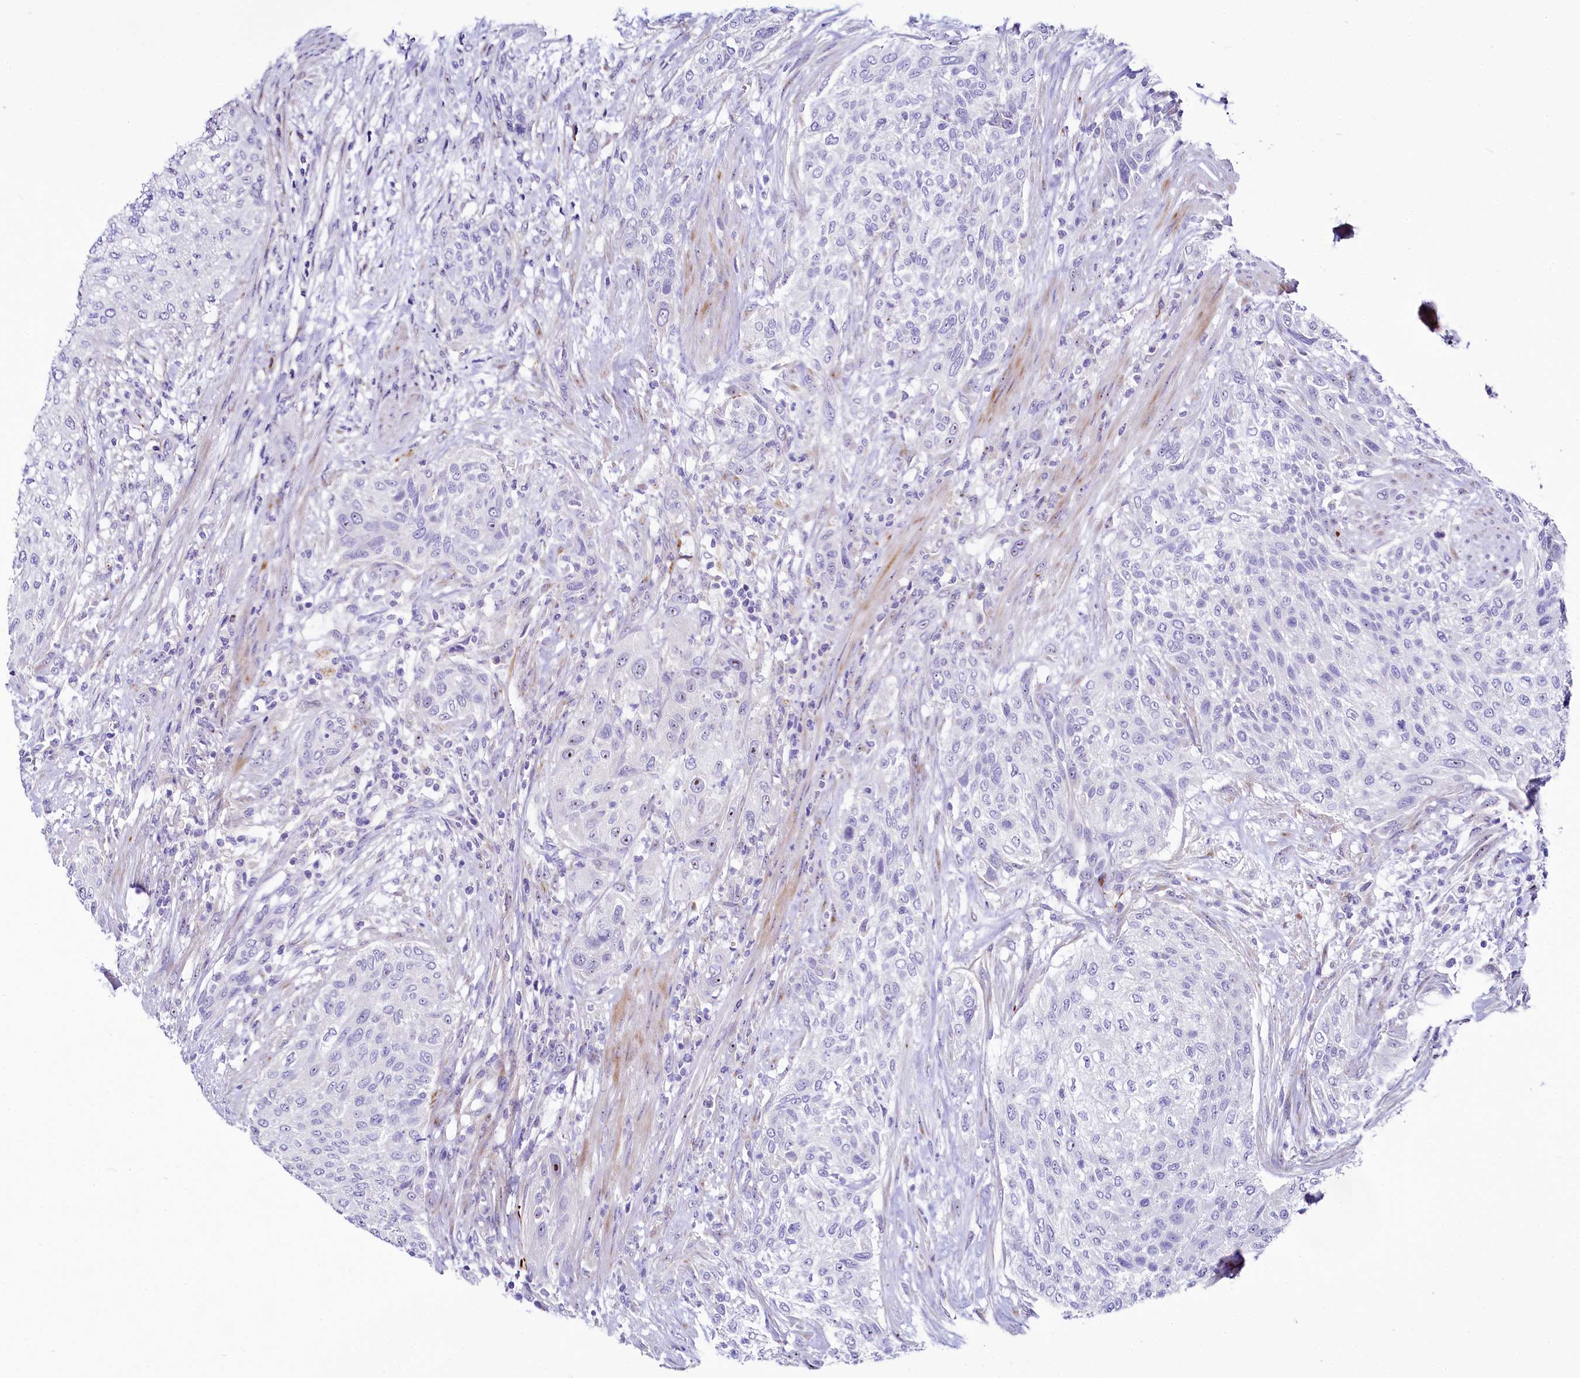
{"staining": {"intensity": "negative", "quantity": "none", "location": "none"}, "tissue": "urothelial cancer", "cell_type": "Tumor cells", "image_type": "cancer", "snomed": [{"axis": "morphology", "description": "Normal tissue, NOS"}, {"axis": "morphology", "description": "Urothelial carcinoma, NOS"}, {"axis": "topography", "description": "Urinary bladder"}, {"axis": "topography", "description": "Peripheral nerve tissue"}], "caption": "The photomicrograph exhibits no staining of tumor cells in transitional cell carcinoma.", "gene": "SH3TC2", "patient": {"sex": "male", "age": 35}}